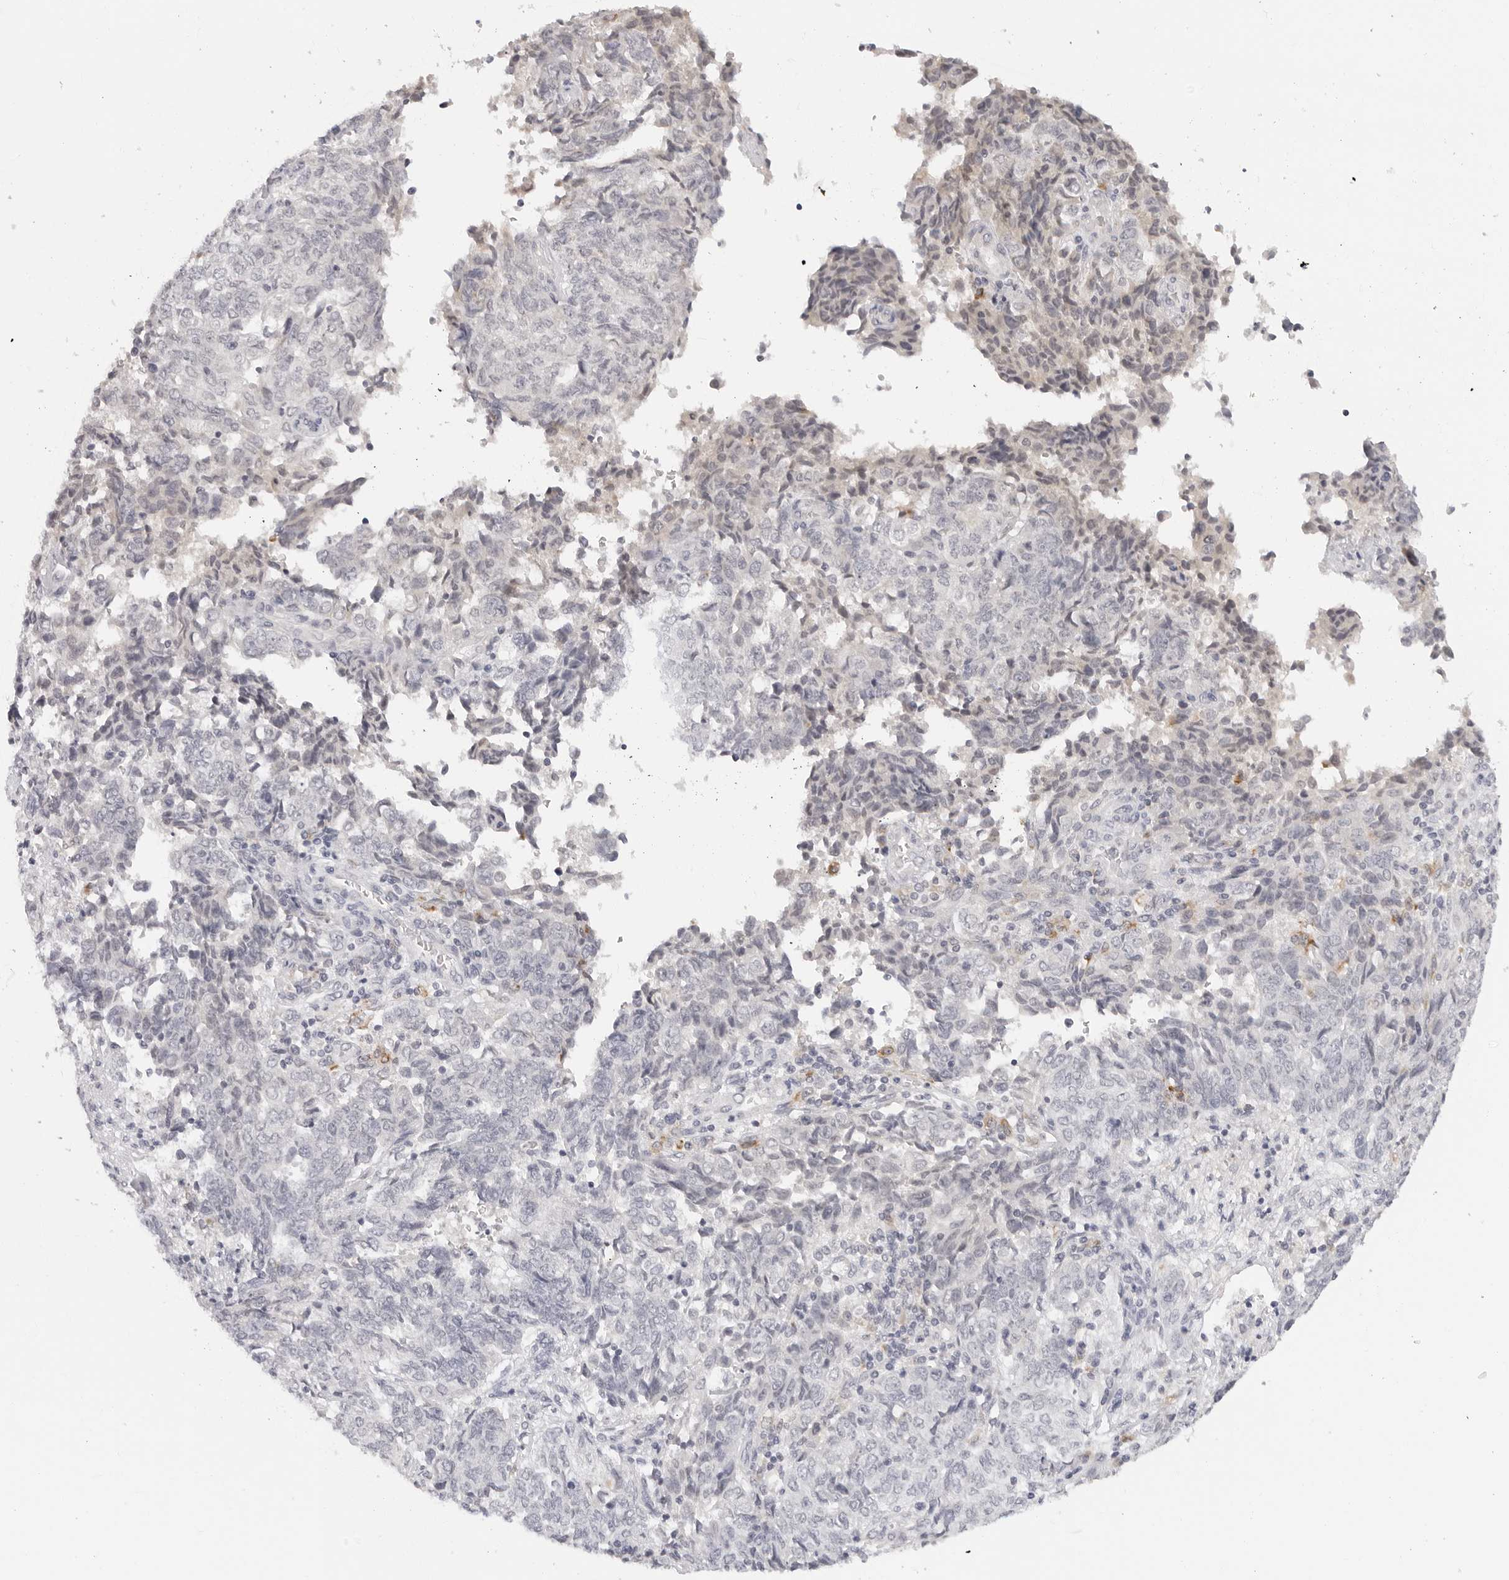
{"staining": {"intensity": "negative", "quantity": "none", "location": "none"}, "tissue": "endometrial cancer", "cell_type": "Tumor cells", "image_type": "cancer", "snomed": [{"axis": "morphology", "description": "Adenocarcinoma, NOS"}, {"axis": "topography", "description": "Endometrium"}], "caption": "This is an IHC micrograph of endometrial cancer. There is no positivity in tumor cells.", "gene": "EDN2", "patient": {"sex": "female", "age": 80}}